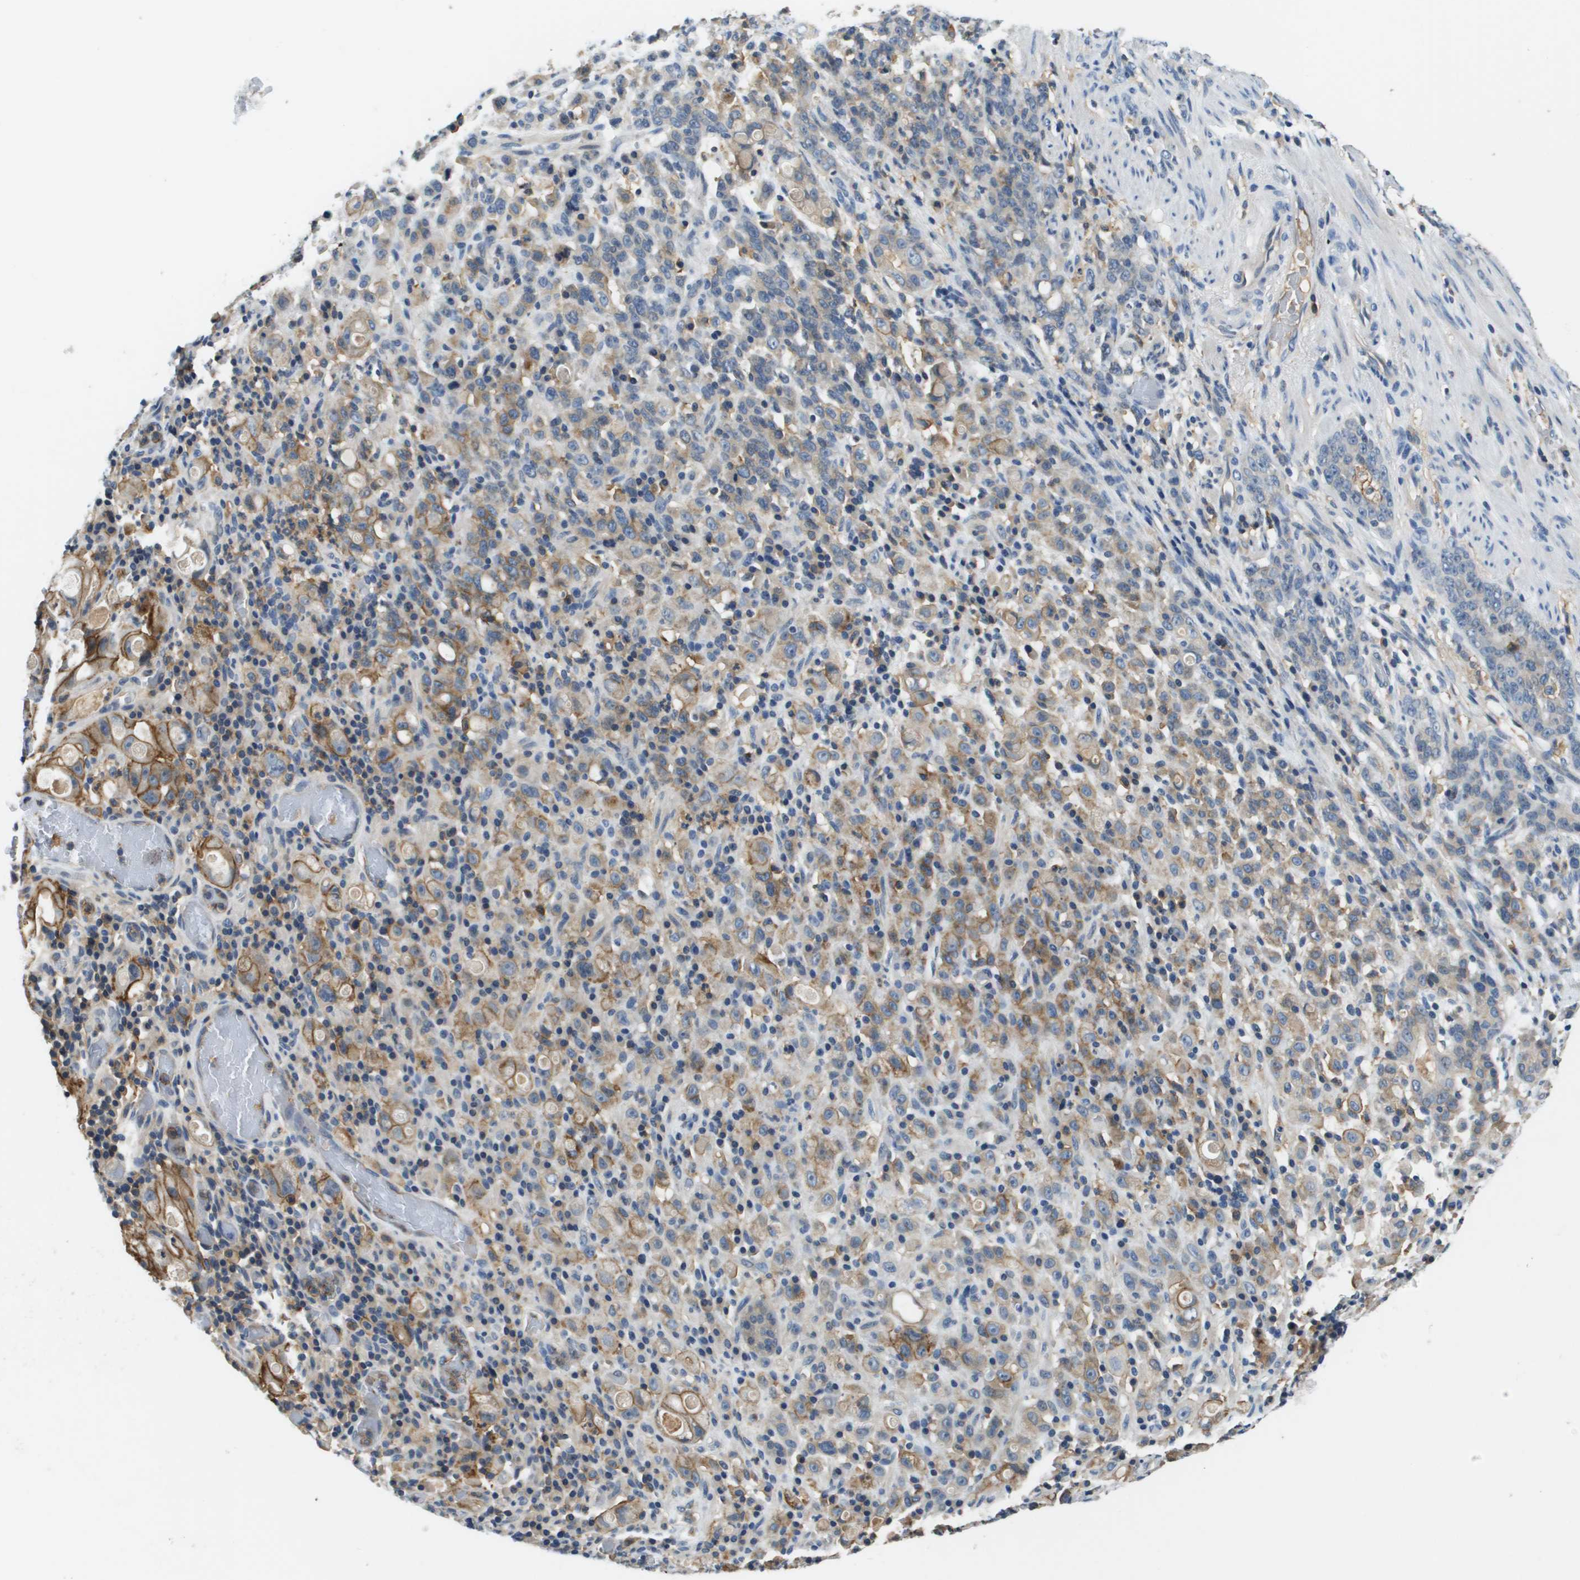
{"staining": {"intensity": "moderate", "quantity": "25%-75%", "location": "cytoplasmic/membranous"}, "tissue": "stomach cancer", "cell_type": "Tumor cells", "image_type": "cancer", "snomed": [{"axis": "morphology", "description": "Adenocarcinoma, NOS"}, {"axis": "topography", "description": "Stomach, lower"}], "caption": "IHC of human adenocarcinoma (stomach) exhibits medium levels of moderate cytoplasmic/membranous staining in about 25%-75% of tumor cells. (DAB IHC, brown staining for protein, blue staining for nuclei).", "gene": "SLC16A3", "patient": {"sex": "male", "age": 88}}